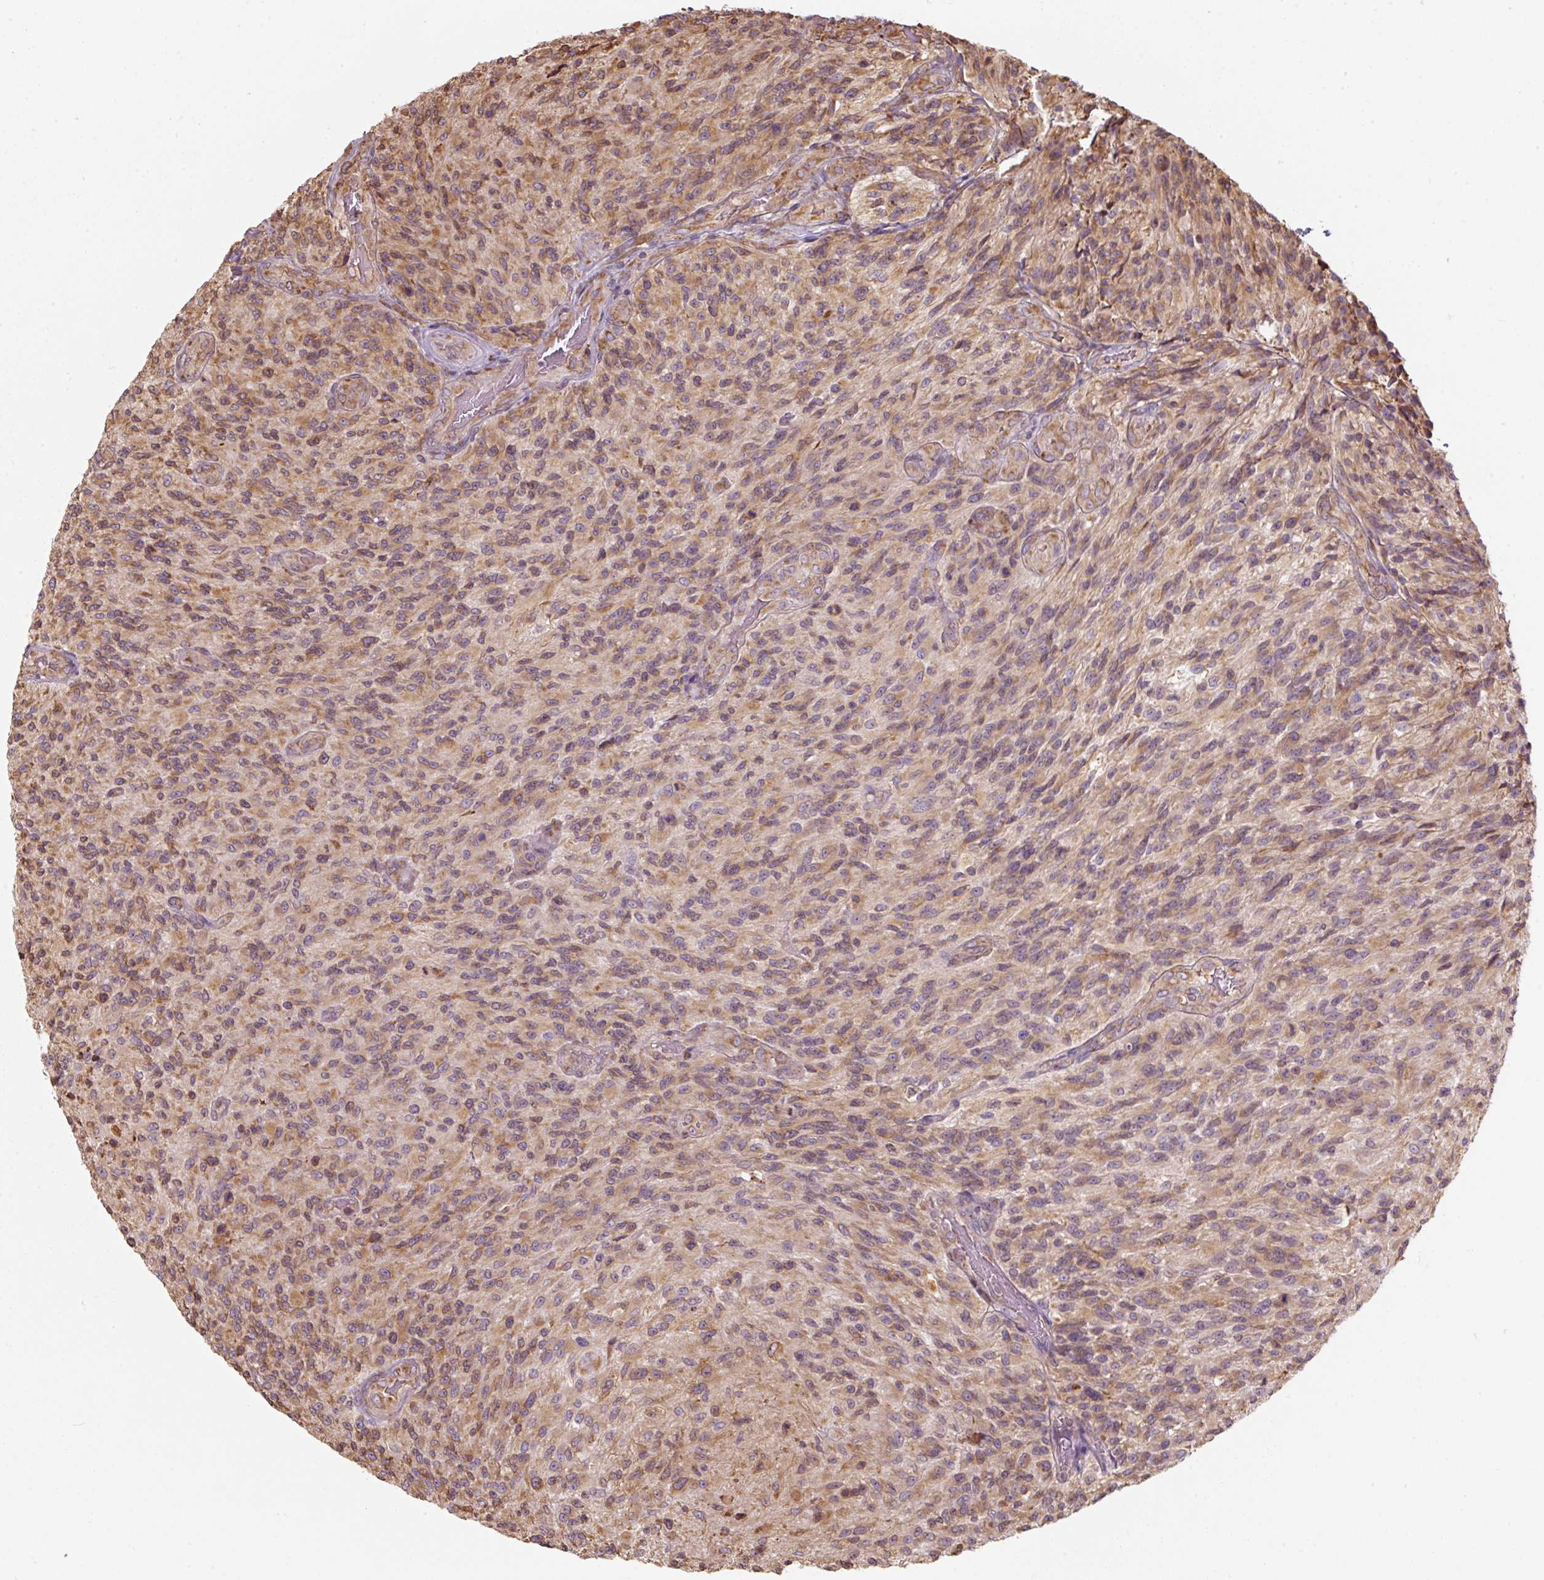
{"staining": {"intensity": "moderate", "quantity": ">75%", "location": "cytoplasmic/membranous"}, "tissue": "glioma", "cell_type": "Tumor cells", "image_type": "cancer", "snomed": [{"axis": "morphology", "description": "Normal tissue, NOS"}, {"axis": "morphology", "description": "Glioma, malignant, High grade"}, {"axis": "topography", "description": "Cerebral cortex"}], "caption": "Immunohistochemical staining of malignant glioma (high-grade) demonstrates medium levels of moderate cytoplasmic/membranous expression in approximately >75% of tumor cells. (Brightfield microscopy of DAB IHC at high magnification).", "gene": "PRKCSH", "patient": {"sex": "male", "age": 56}}